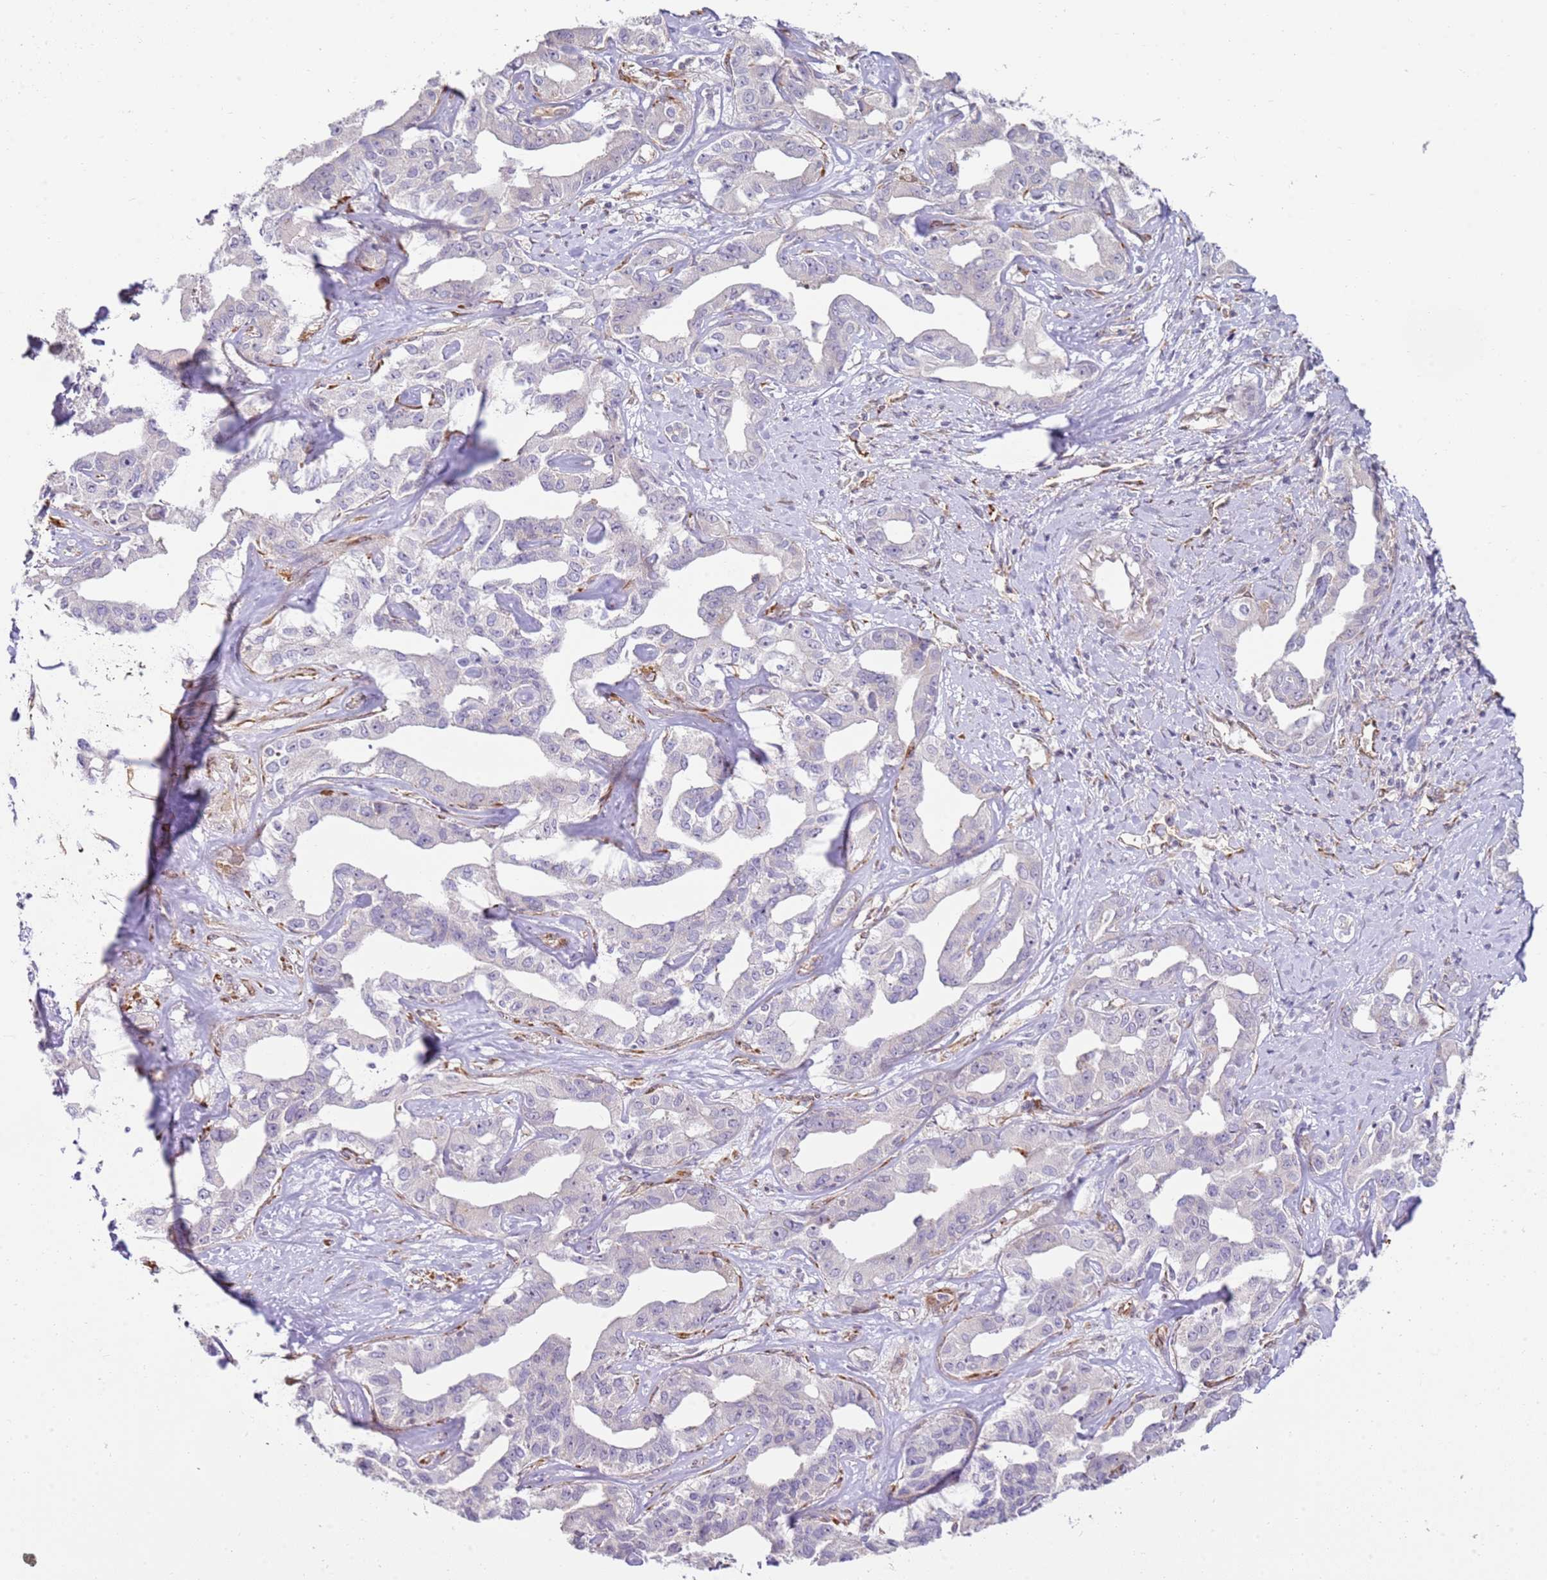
{"staining": {"intensity": "negative", "quantity": "none", "location": "none"}, "tissue": "liver cancer", "cell_type": "Tumor cells", "image_type": "cancer", "snomed": [{"axis": "morphology", "description": "Cholangiocarcinoma"}, {"axis": "topography", "description": "Liver"}], "caption": "Immunohistochemistry photomicrograph of neoplastic tissue: liver cholangiocarcinoma stained with DAB (3,3'-diaminobenzidine) exhibits no significant protein positivity in tumor cells. Brightfield microscopy of IHC stained with DAB (3,3'-diaminobenzidine) (brown) and hematoxylin (blue), captured at high magnification.", "gene": "GRAP", "patient": {"sex": "male", "age": 59}}